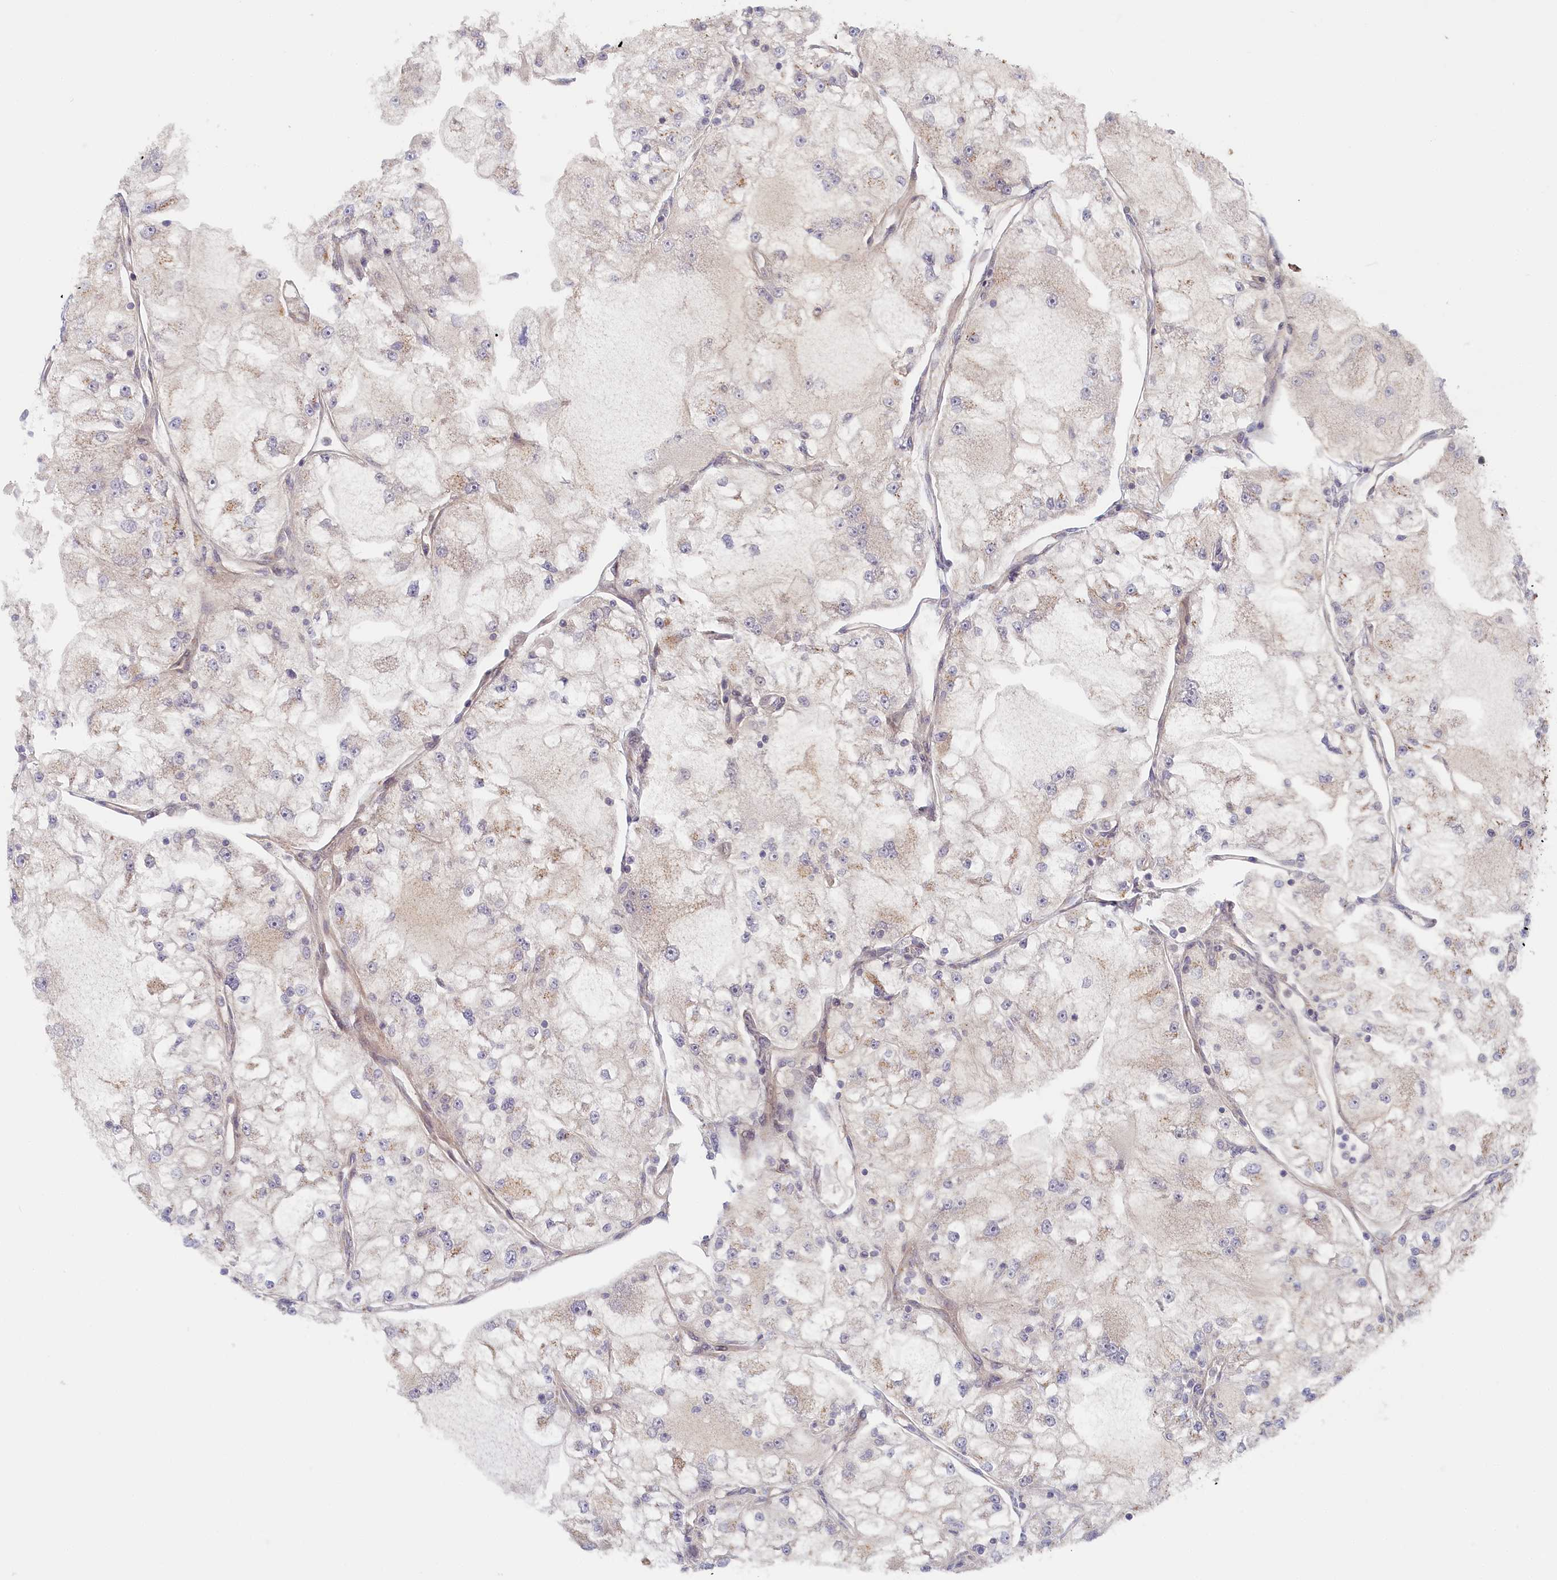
{"staining": {"intensity": "negative", "quantity": "none", "location": "none"}, "tissue": "renal cancer", "cell_type": "Tumor cells", "image_type": "cancer", "snomed": [{"axis": "morphology", "description": "Adenocarcinoma, NOS"}, {"axis": "topography", "description": "Kidney"}], "caption": "The micrograph shows no staining of tumor cells in renal cancer.", "gene": "STX16", "patient": {"sex": "female", "age": 72}}